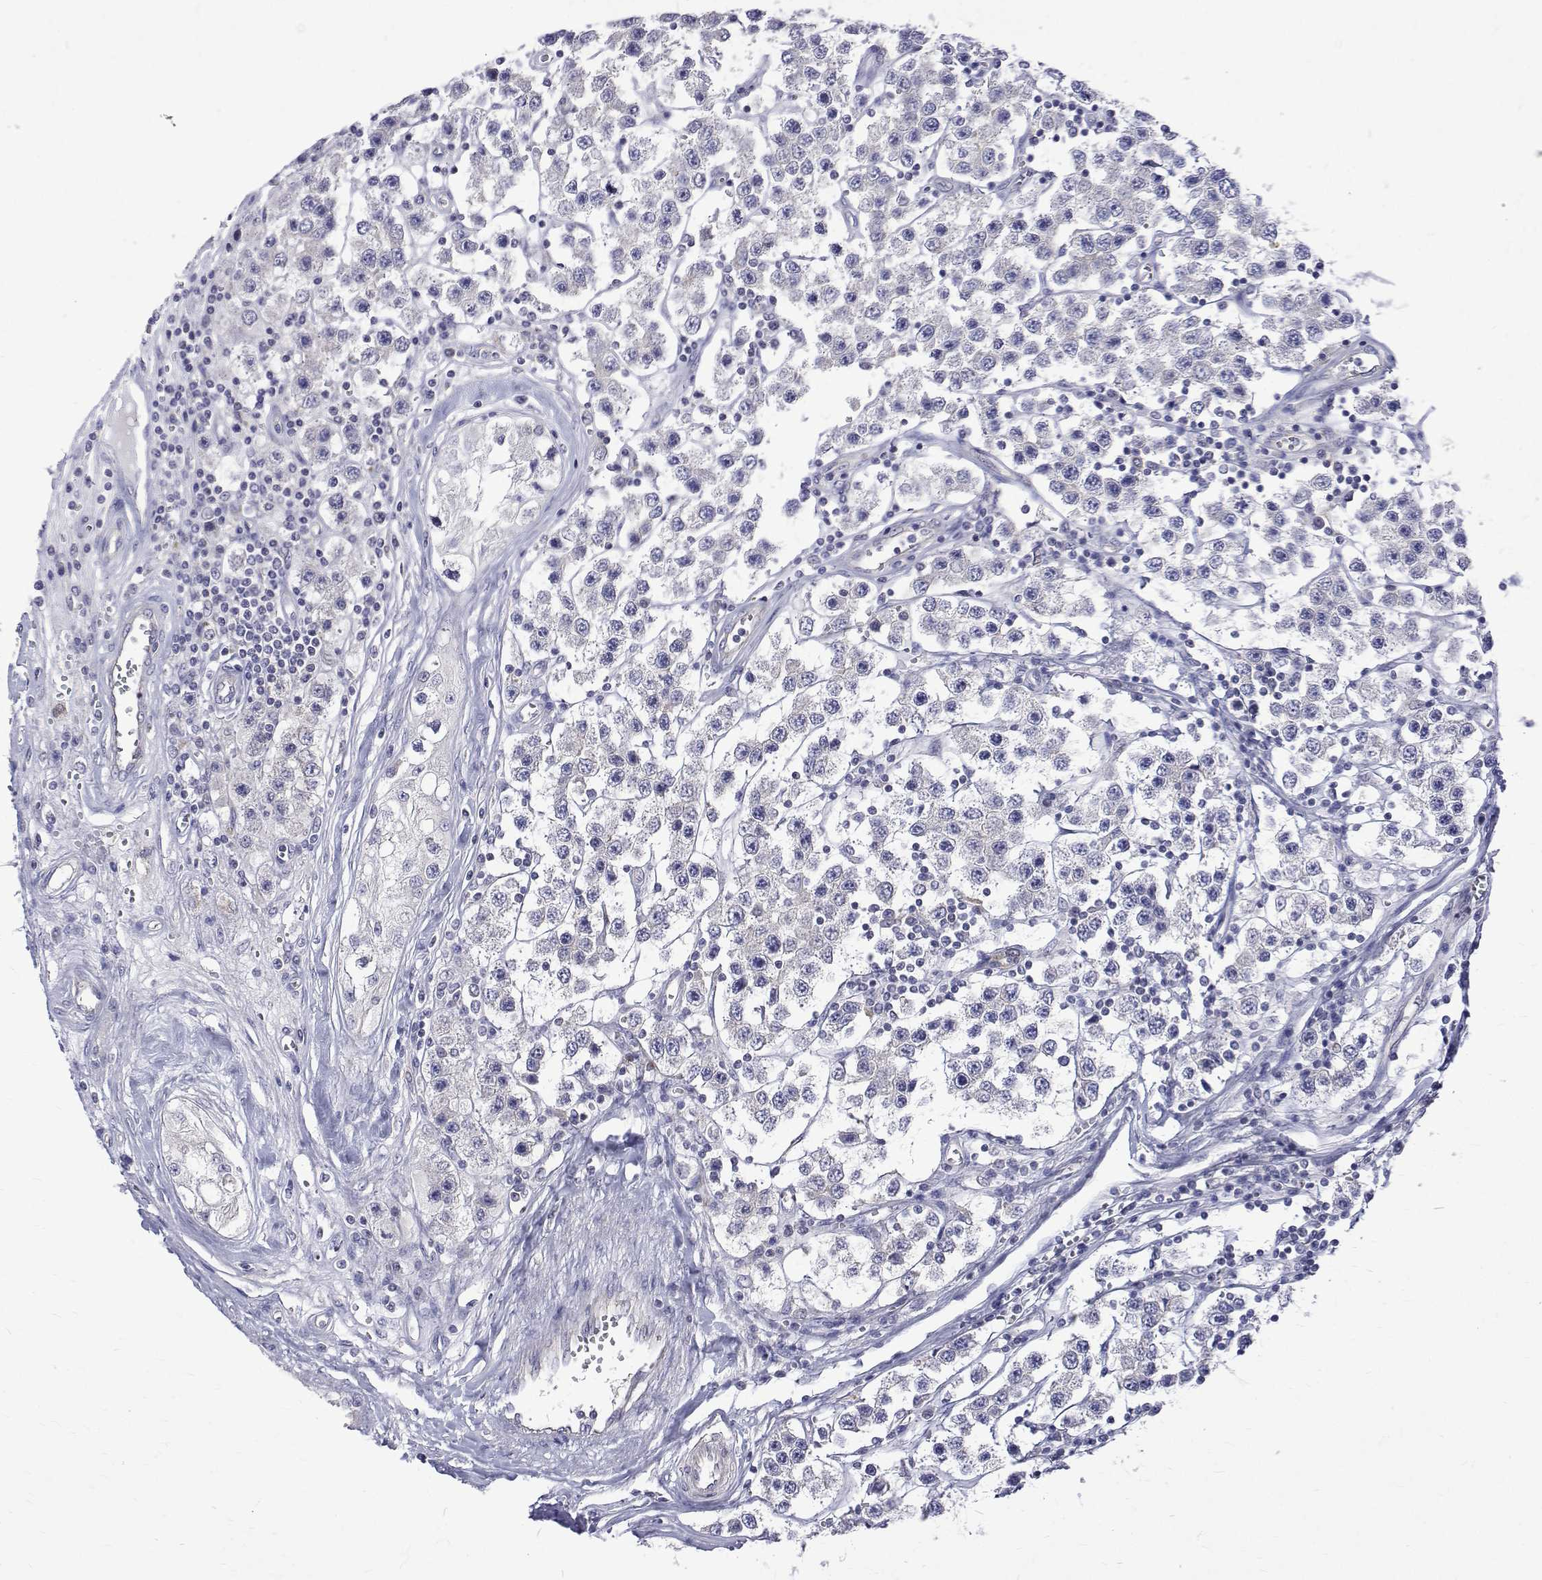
{"staining": {"intensity": "negative", "quantity": "none", "location": "none"}, "tissue": "testis cancer", "cell_type": "Tumor cells", "image_type": "cancer", "snomed": [{"axis": "morphology", "description": "Seminoma, NOS"}, {"axis": "topography", "description": "Testis"}], "caption": "Photomicrograph shows no significant protein positivity in tumor cells of testis cancer (seminoma). (Brightfield microscopy of DAB IHC at high magnification).", "gene": "PADI1", "patient": {"sex": "male", "age": 34}}